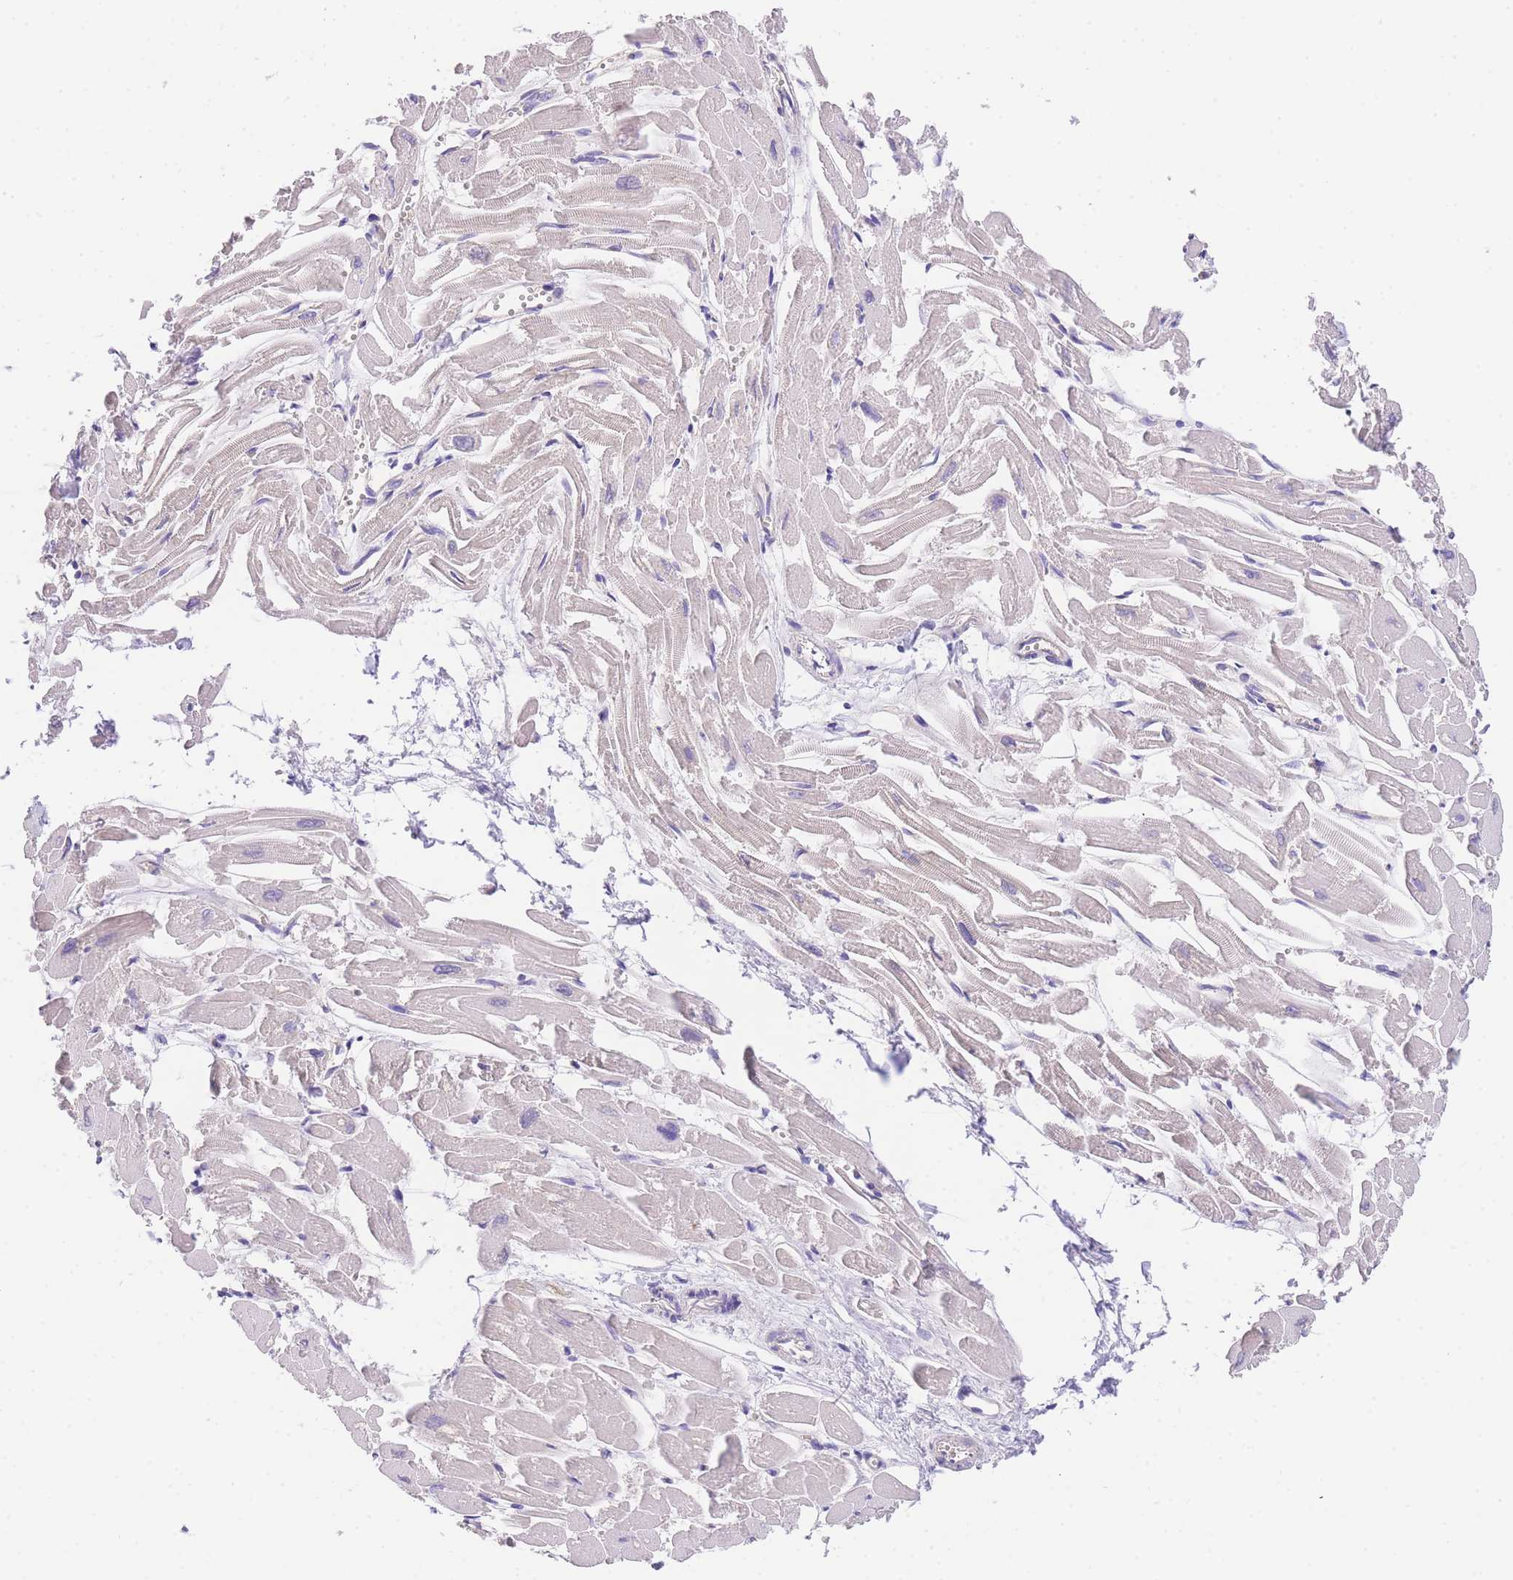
{"staining": {"intensity": "moderate", "quantity": "<25%", "location": "cytoplasmic/membranous"}, "tissue": "heart muscle", "cell_type": "Cardiomyocytes", "image_type": "normal", "snomed": [{"axis": "morphology", "description": "Normal tissue, NOS"}, {"axis": "topography", "description": "Heart"}], "caption": "Heart muscle stained for a protein exhibits moderate cytoplasmic/membranous positivity in cardiomyocytes.", "gene": "SLC35F2", "patient": {"sex": "male", "age": 54}}